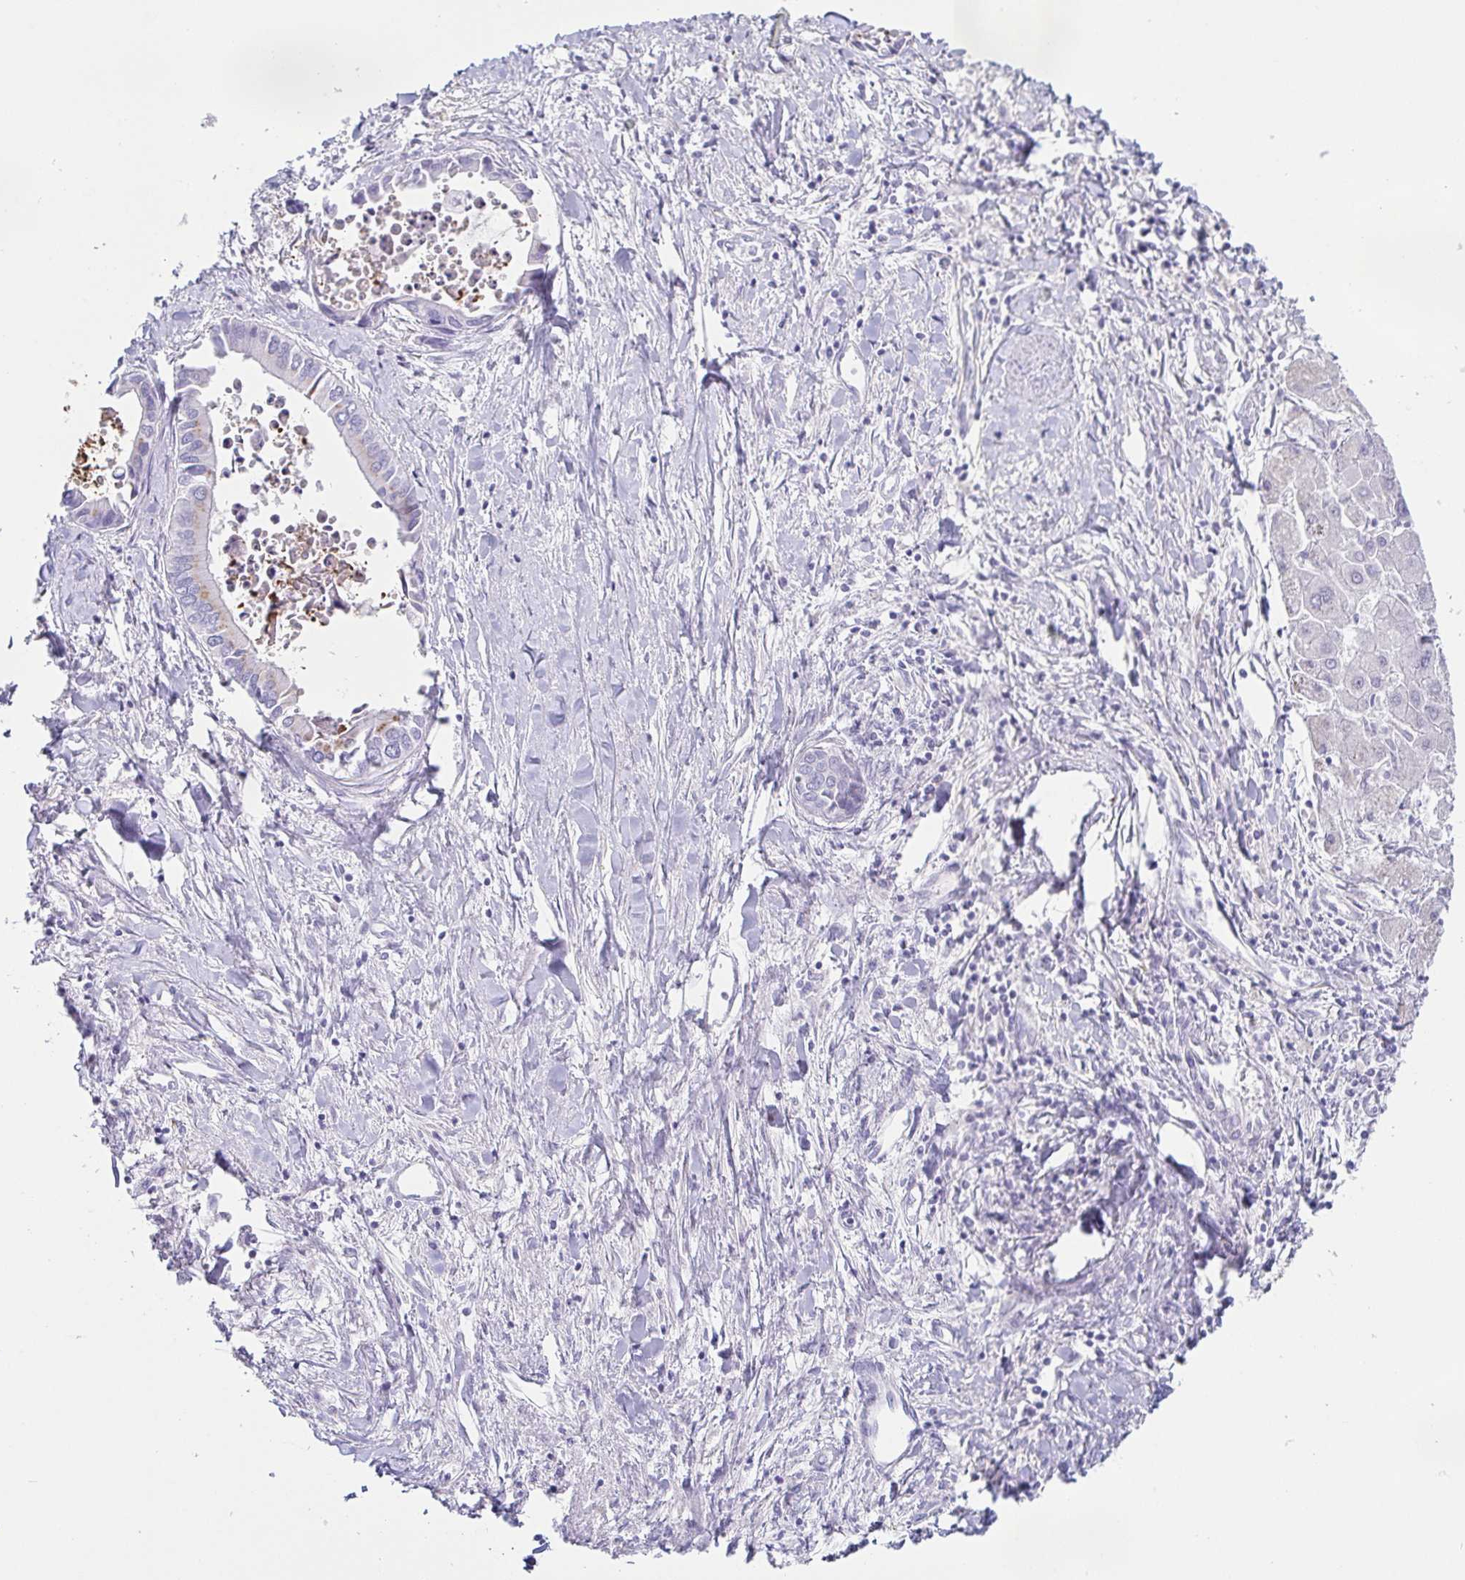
{"staining": {"intensity": "weak", "quantity": "<25%", "location": "cytoplasmic/membranous"}, "tissue": "liver cancer", "cell_type": "Tumor cells", "image_type": "cancer", "snomed": [{"axis": "morphology", "description": "Cholangiocarcinoma"}, {"axis": "topography", "description": "Liver"}], "caption": "IHC histopathology image of liver cancer stained for a protein (brown), which demonstrates no positivity in tumor cells.", "gene": "LDLRAD1", "patient": {"sex": "male", "age": 66}}